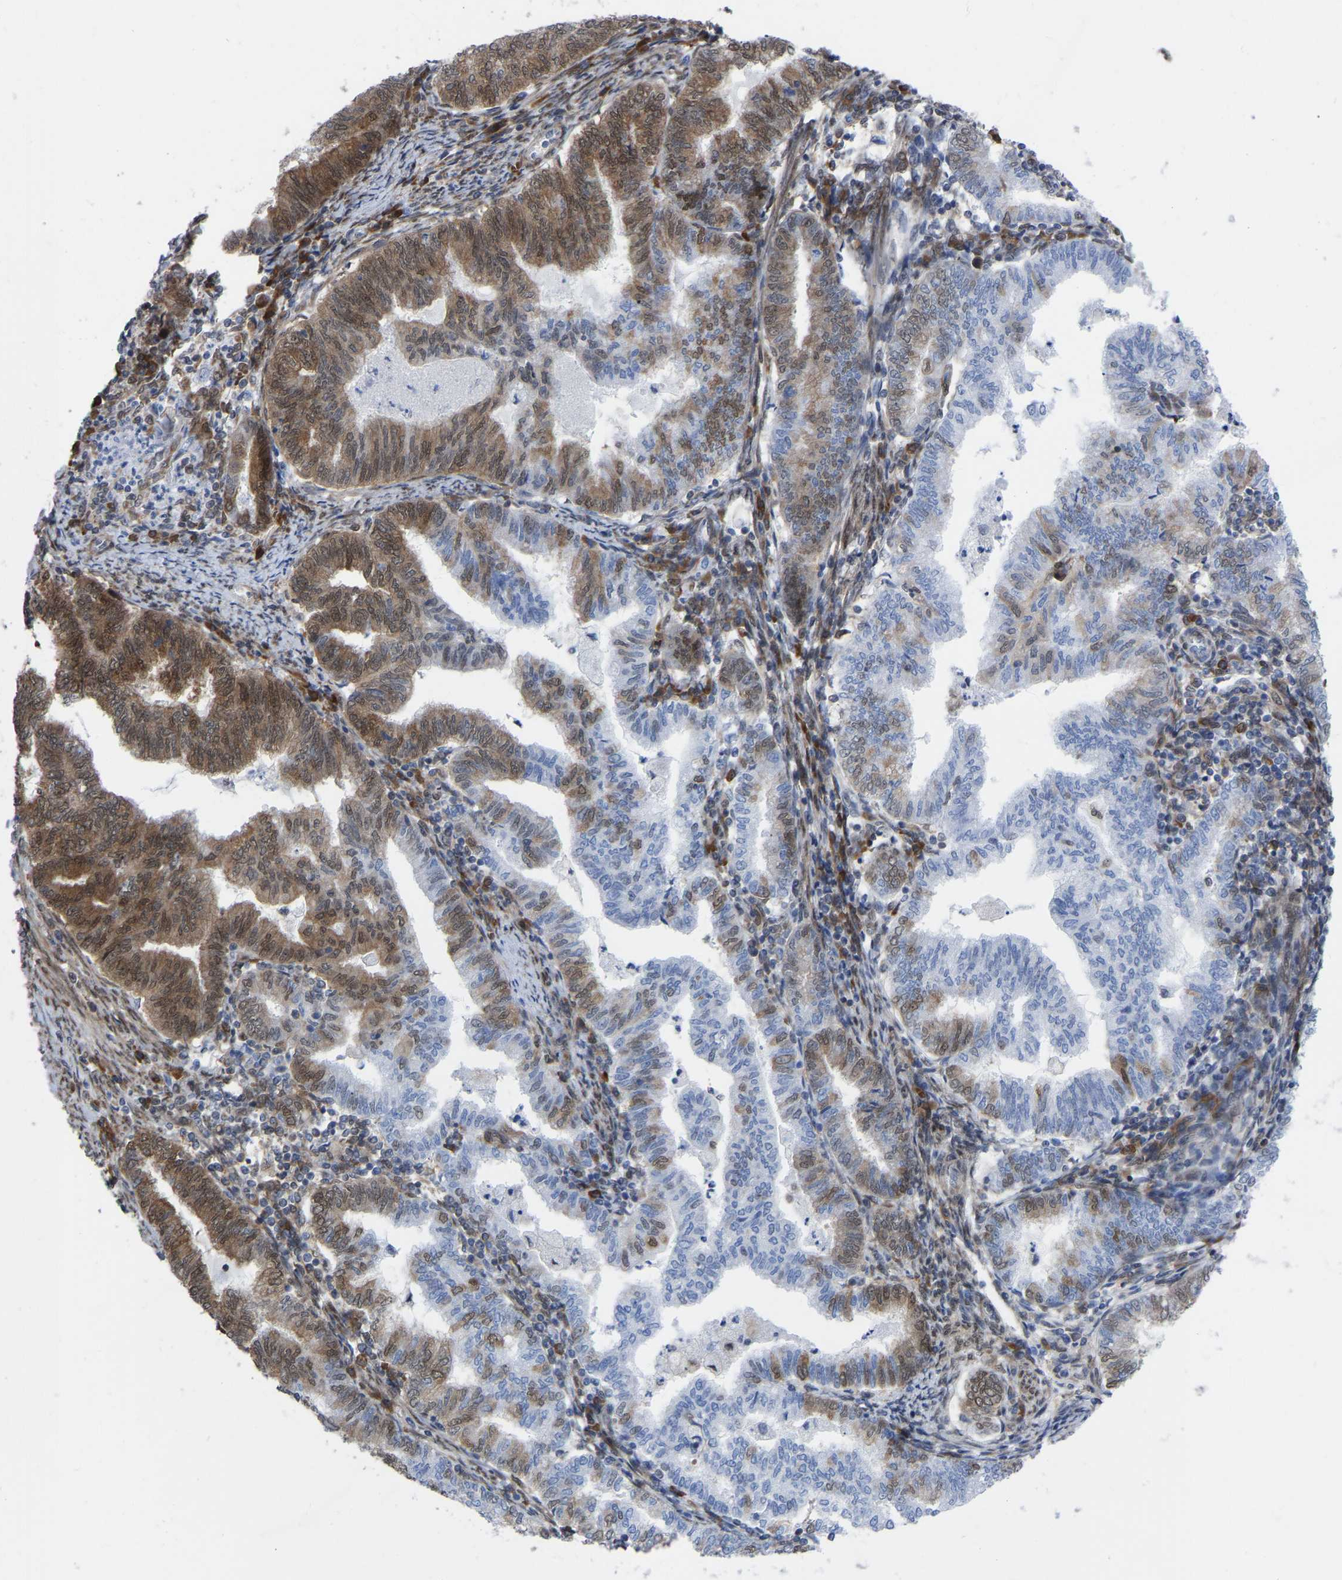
{"staining": {"intensity": "moderate", "quantity": "25%-75%", "location": "cytoplasmic/membranous,nuclear"}, "tissue": "endometrial cancer", "cell_type": "Tumor cells", "image_type": "cancer", "snomed": [{"axis": "morphology", "description": "Polyp, NOS"}, {"axis": "morphology", "description": "Adenocarcinoma, NOS"}, {"axis": "morphology", "description": "Adenoma, NOS"}, {"axis": "topography", "description": "Endometrium"}], "caption": "The micrograph exhibits immunohistochemical staining of adenoma (endometrial). There is moderate cytoplasmic/membranous and nuclear staining is identified in about 25%-75% of tumor cells.", "gene": "UBE4B", "patient": {"sex": "female", "age": 79}}